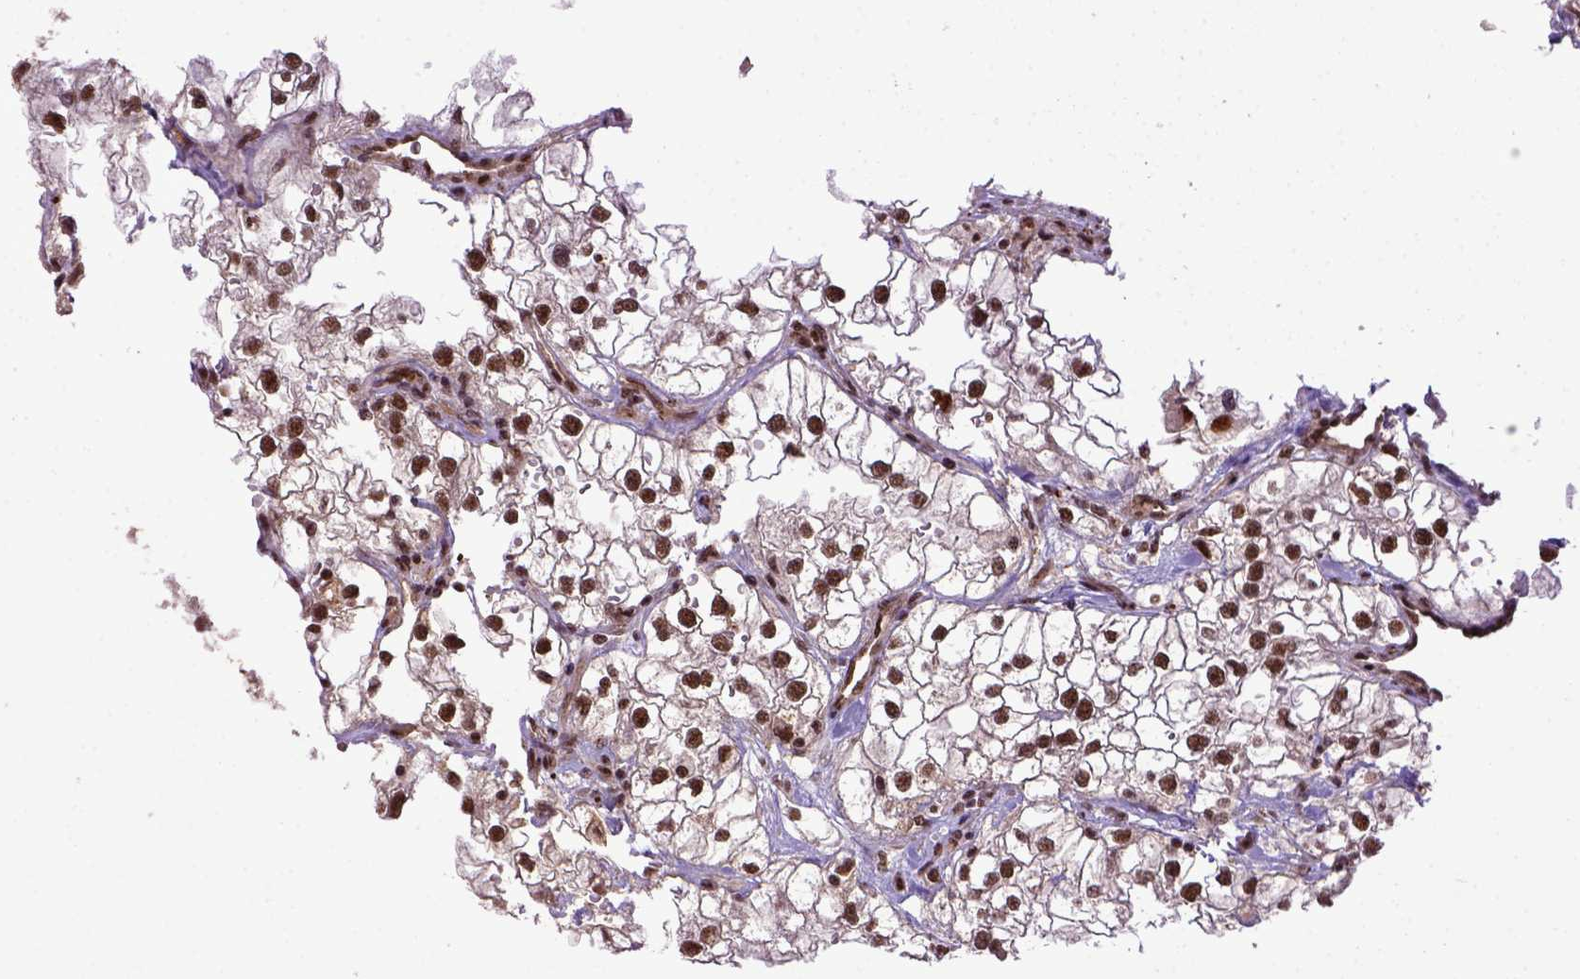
{"staining": {"intensity": "strong", "quantity": ">75%", "location": "nuclear"}, "tissue": "renal cancer", "cell_type": "Tumor cells", "image_type": "cancer", "snomed": [{"axis": "morphology", "description": "Adenocarcinoma, NOS"}, {"axis": "topography", "description": "Kidney"}], "caption": "There is high levels of strong nuclear positivity in tumor cells of renal cancer, as demonstrated by immunohistochemical staining (brown color).", "gene": "PPIG", "patient": {"sex": "male", "age": 59}}